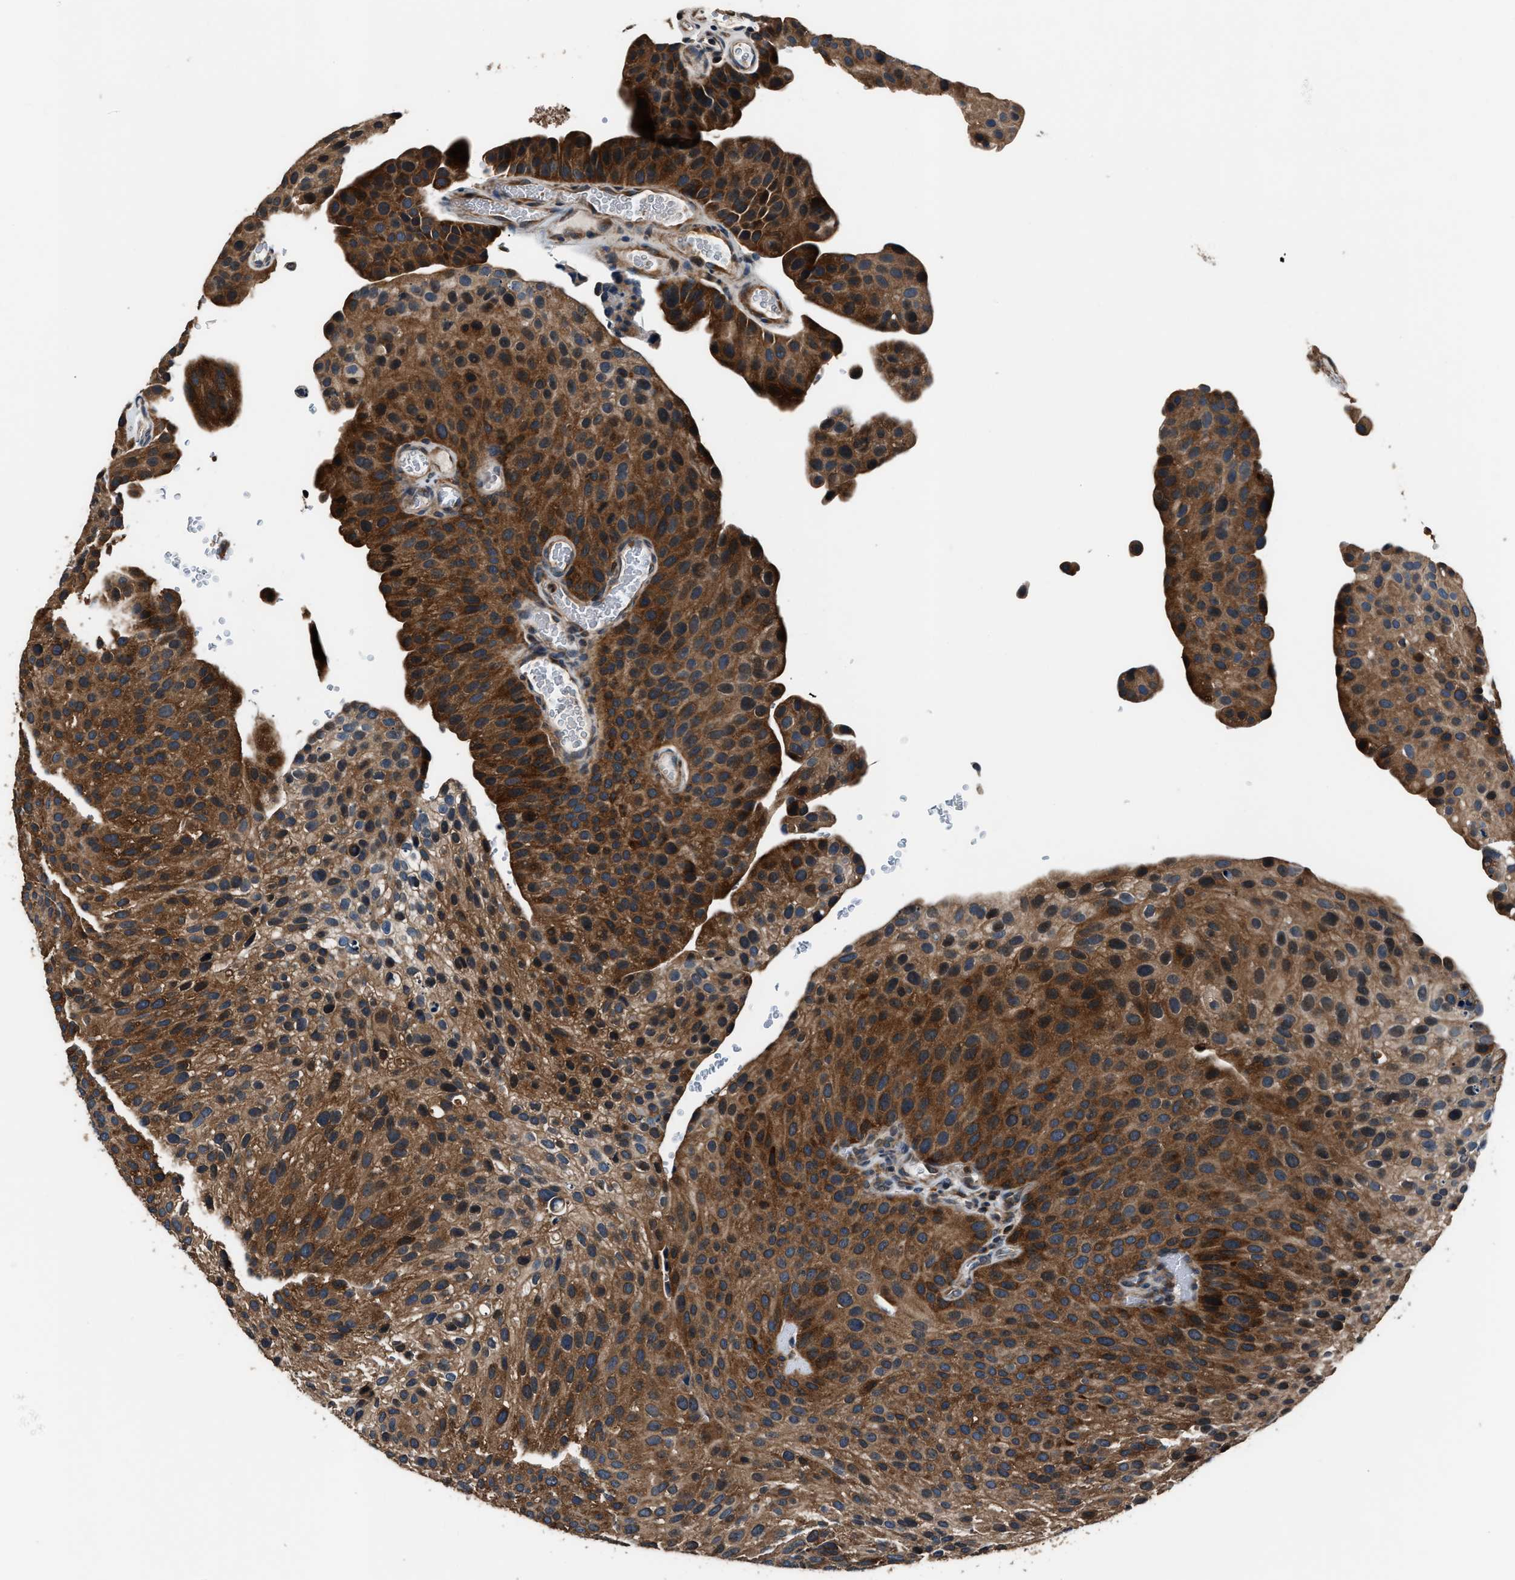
{"staining": {"intensity": "strong", "quantity": ">75%", "location": "cytoplasmic/membranous"}, "tissue": "urothelial cancer", "cell_type": "Tumor cells", "image_type": "cancer", "snomed": [{"axis": "morphology", "description": "Urothelial carcinoma, Low grade"}, {"axis": "topography", "description": "Smooth muscle"}, {"axis": "topography", "description": "Urinary bladder"}], "caption": "IHC (DAB (3,3'-diaminobenzidine)) staining of human urothelial cancer exhibits strong cytoplasmic/membranous protein positivity in approximately >75% of tumor cells. (Brightfield microscopy of DAB IHC at high magnification).", "gene": "IMPDH2", "patient": {"sex": "male", "age": 60}}